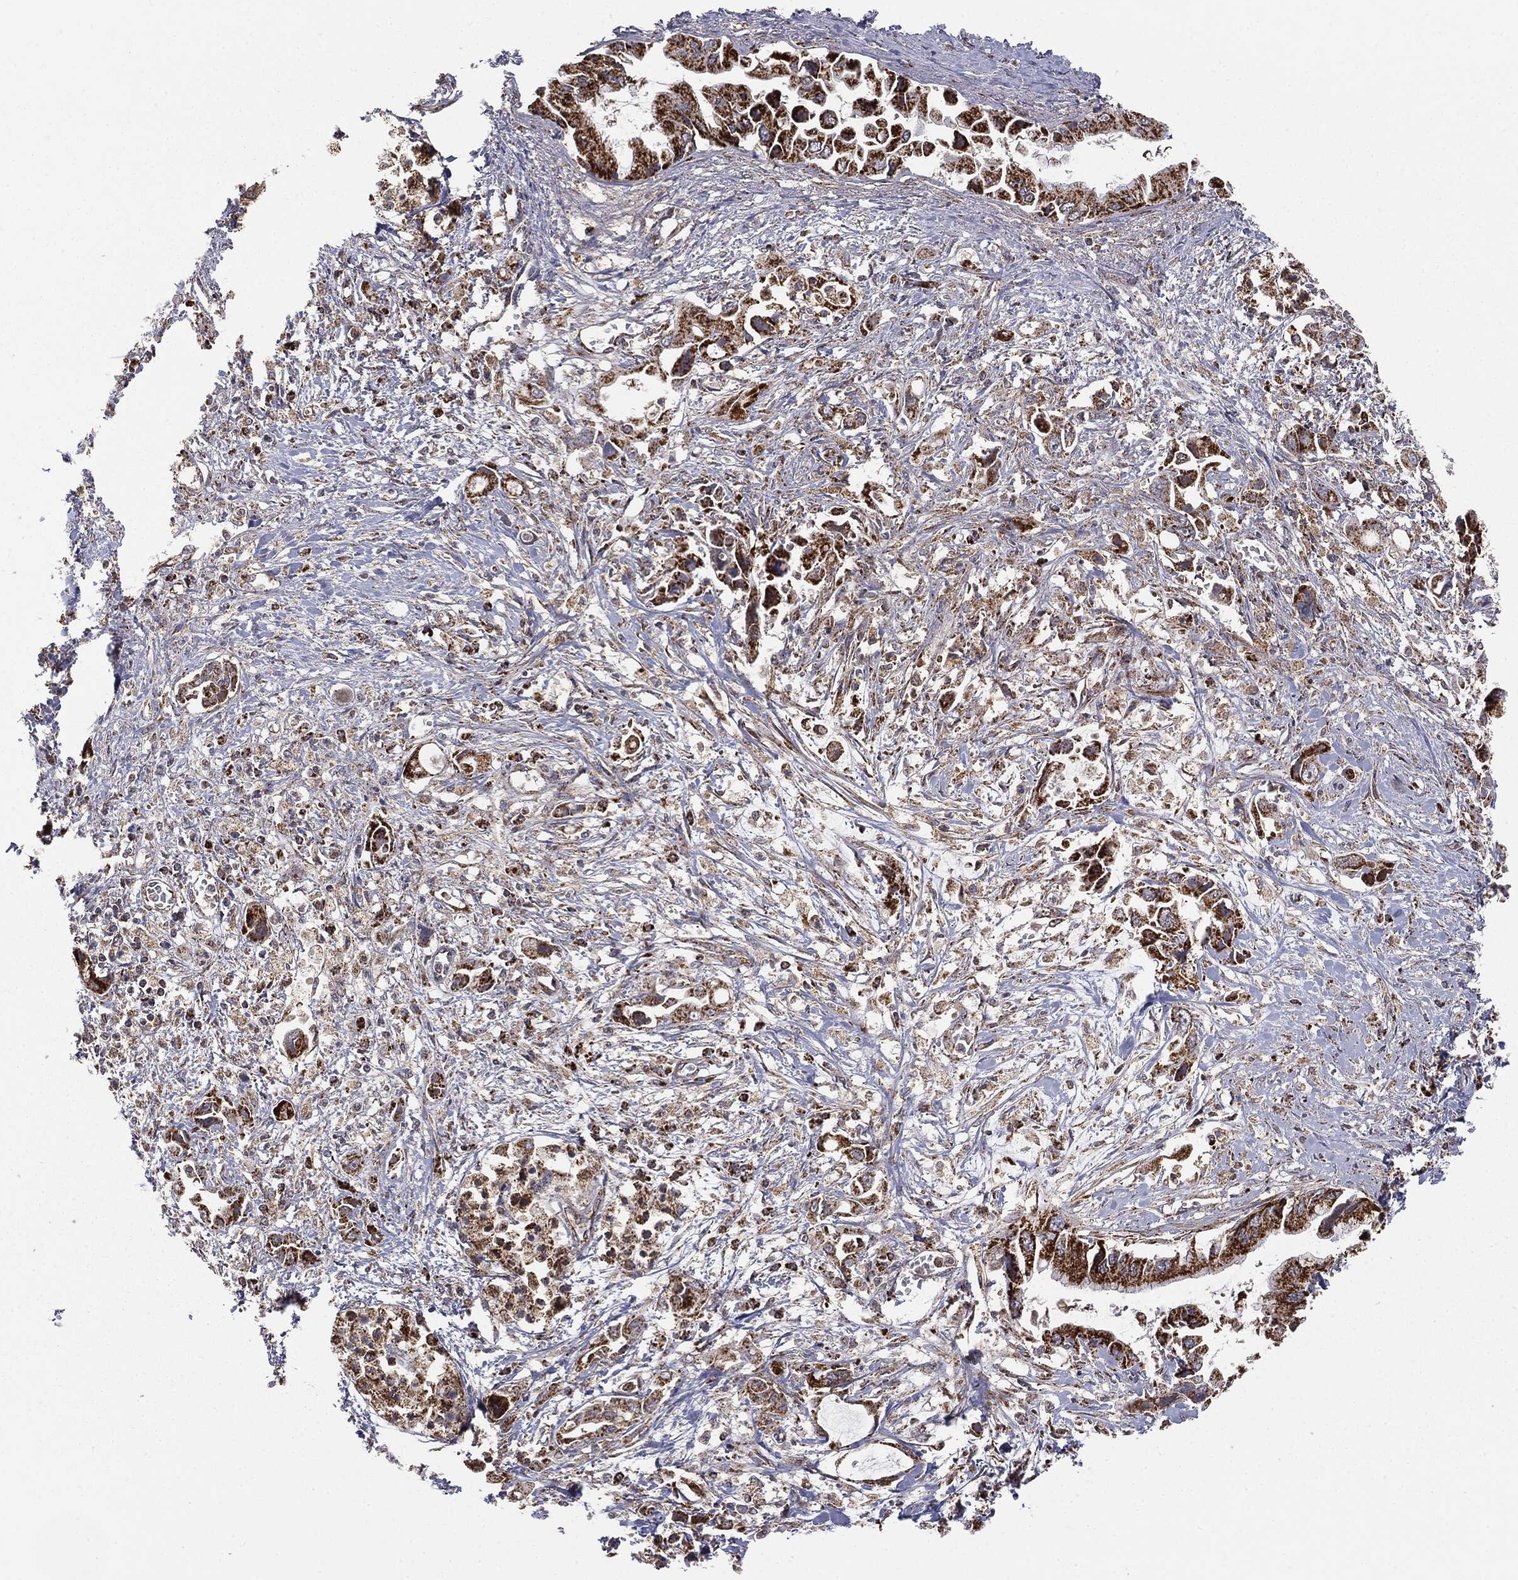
{"staining": {"intensity": "strong", "quantity": ">75%", "location": "cytoplasmic/membranous"}, "tissue": "pancreatic cancer", "cell_type": "Tumor cells", "image_type": "cancer", "snomed": [{"axis": "morphology", "description": "Adenocarcinoma, NOS"}, {"axis": "topography", "description": "Pancreas"}], "caption": "Human pancreatic adenocarcinoma stained with a protein marker reveals strong staining in tumor cells.", "gene": "MTOR", "patient": {"sex": "male", "age": 84}}